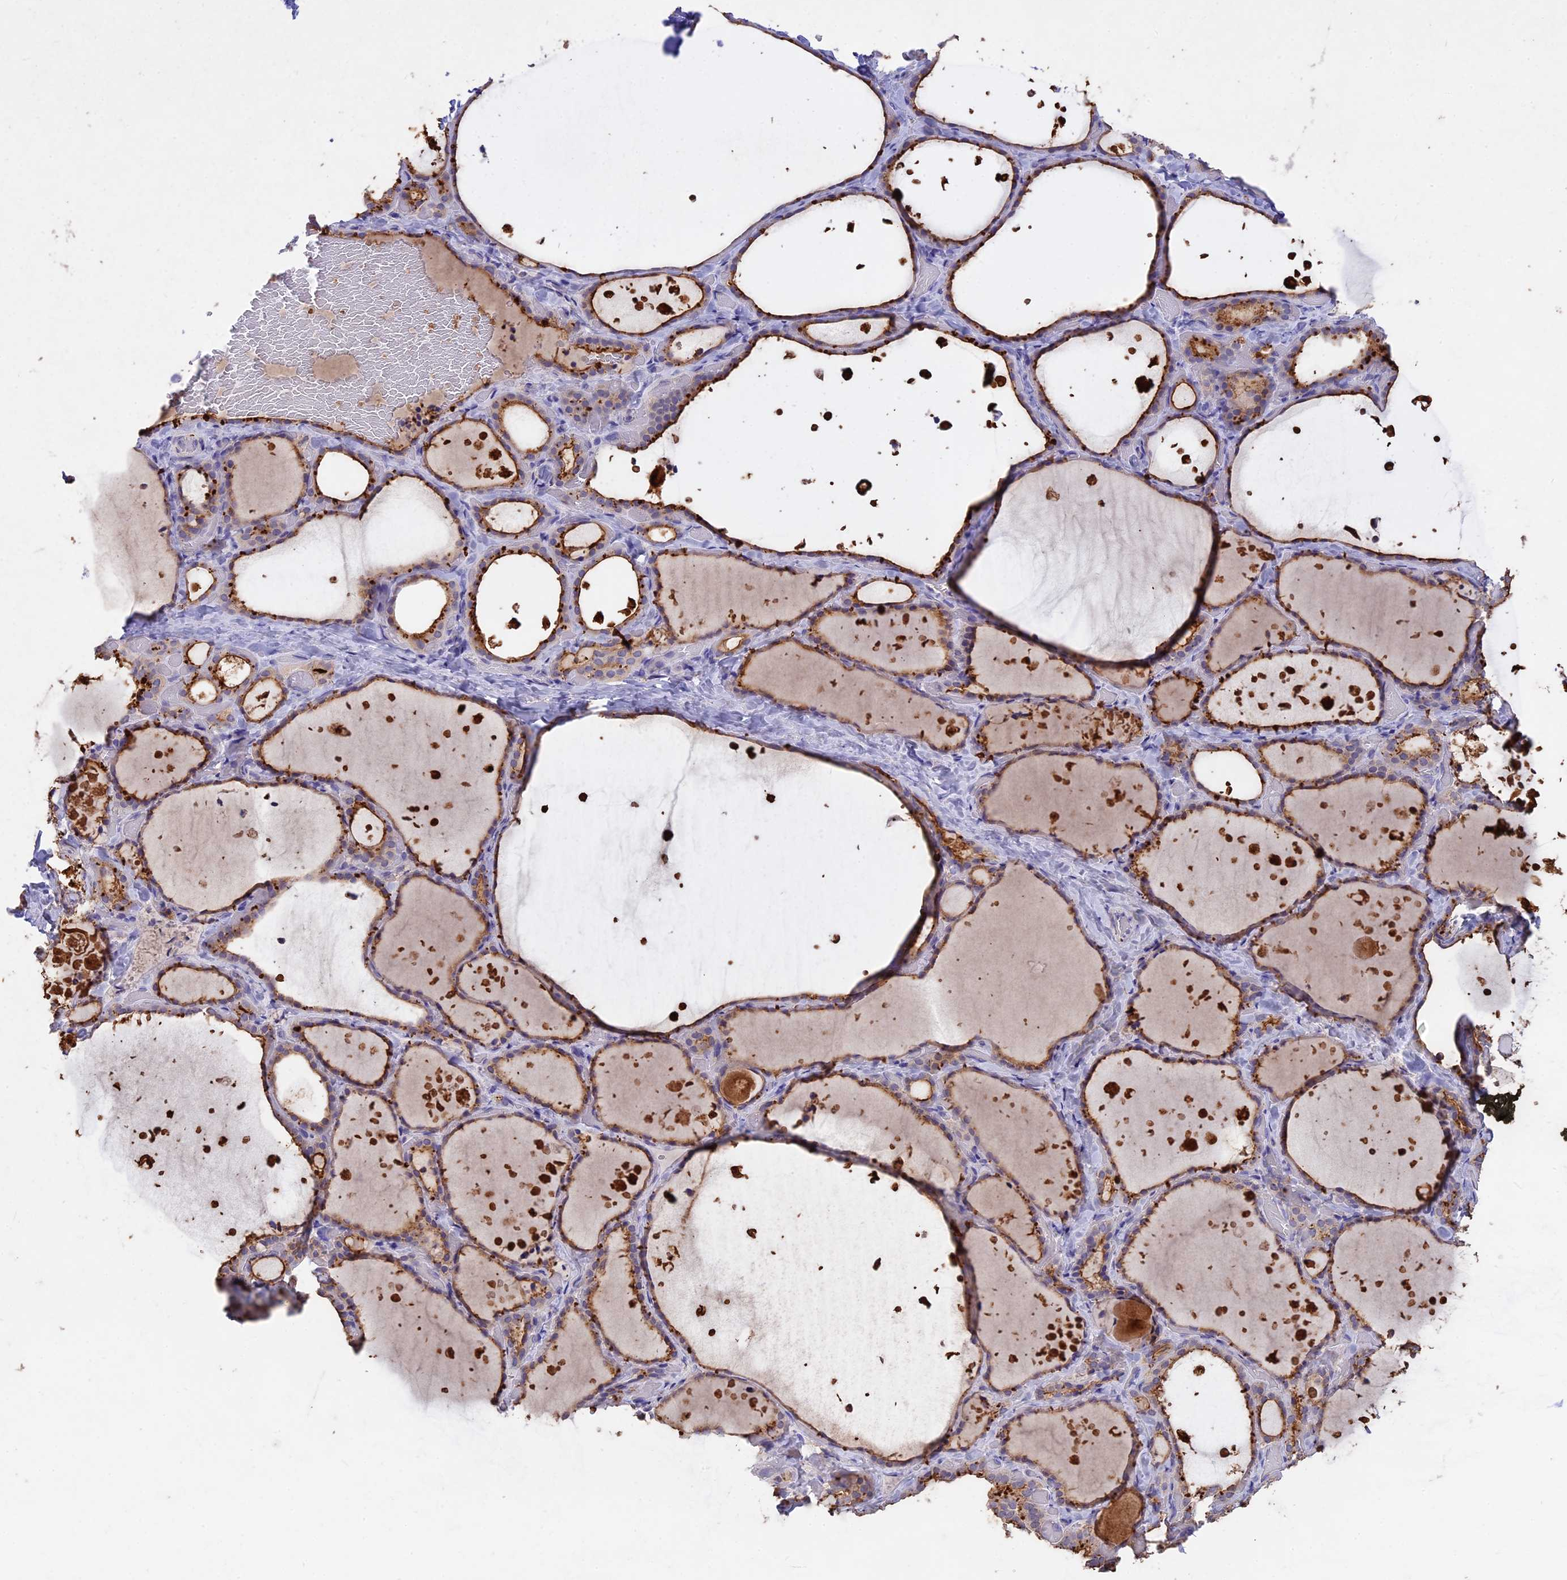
{"staining": {"intensity": "moderate", "quantity": "25%-75%", "location": "cytoplasmic/membranous"}, "tissue": "thyroid gland", "cell_type": "Glandular cells", "image_type": "normal", "snomed": [{"axis": "morphology", "description": "Normal tissue, NOS"}, {"axis": "topography", "description": "Thyroid gland"}], "caption": "About 25%-75% of glandular cells in unremarkable human thyroid gland exhibit moderate cytoplasmic/membranous protein expression as visualized by brown immunohistochemical staining.", "gene": "SLC26A4", "patient": {"sex": "female", "age": 44}}